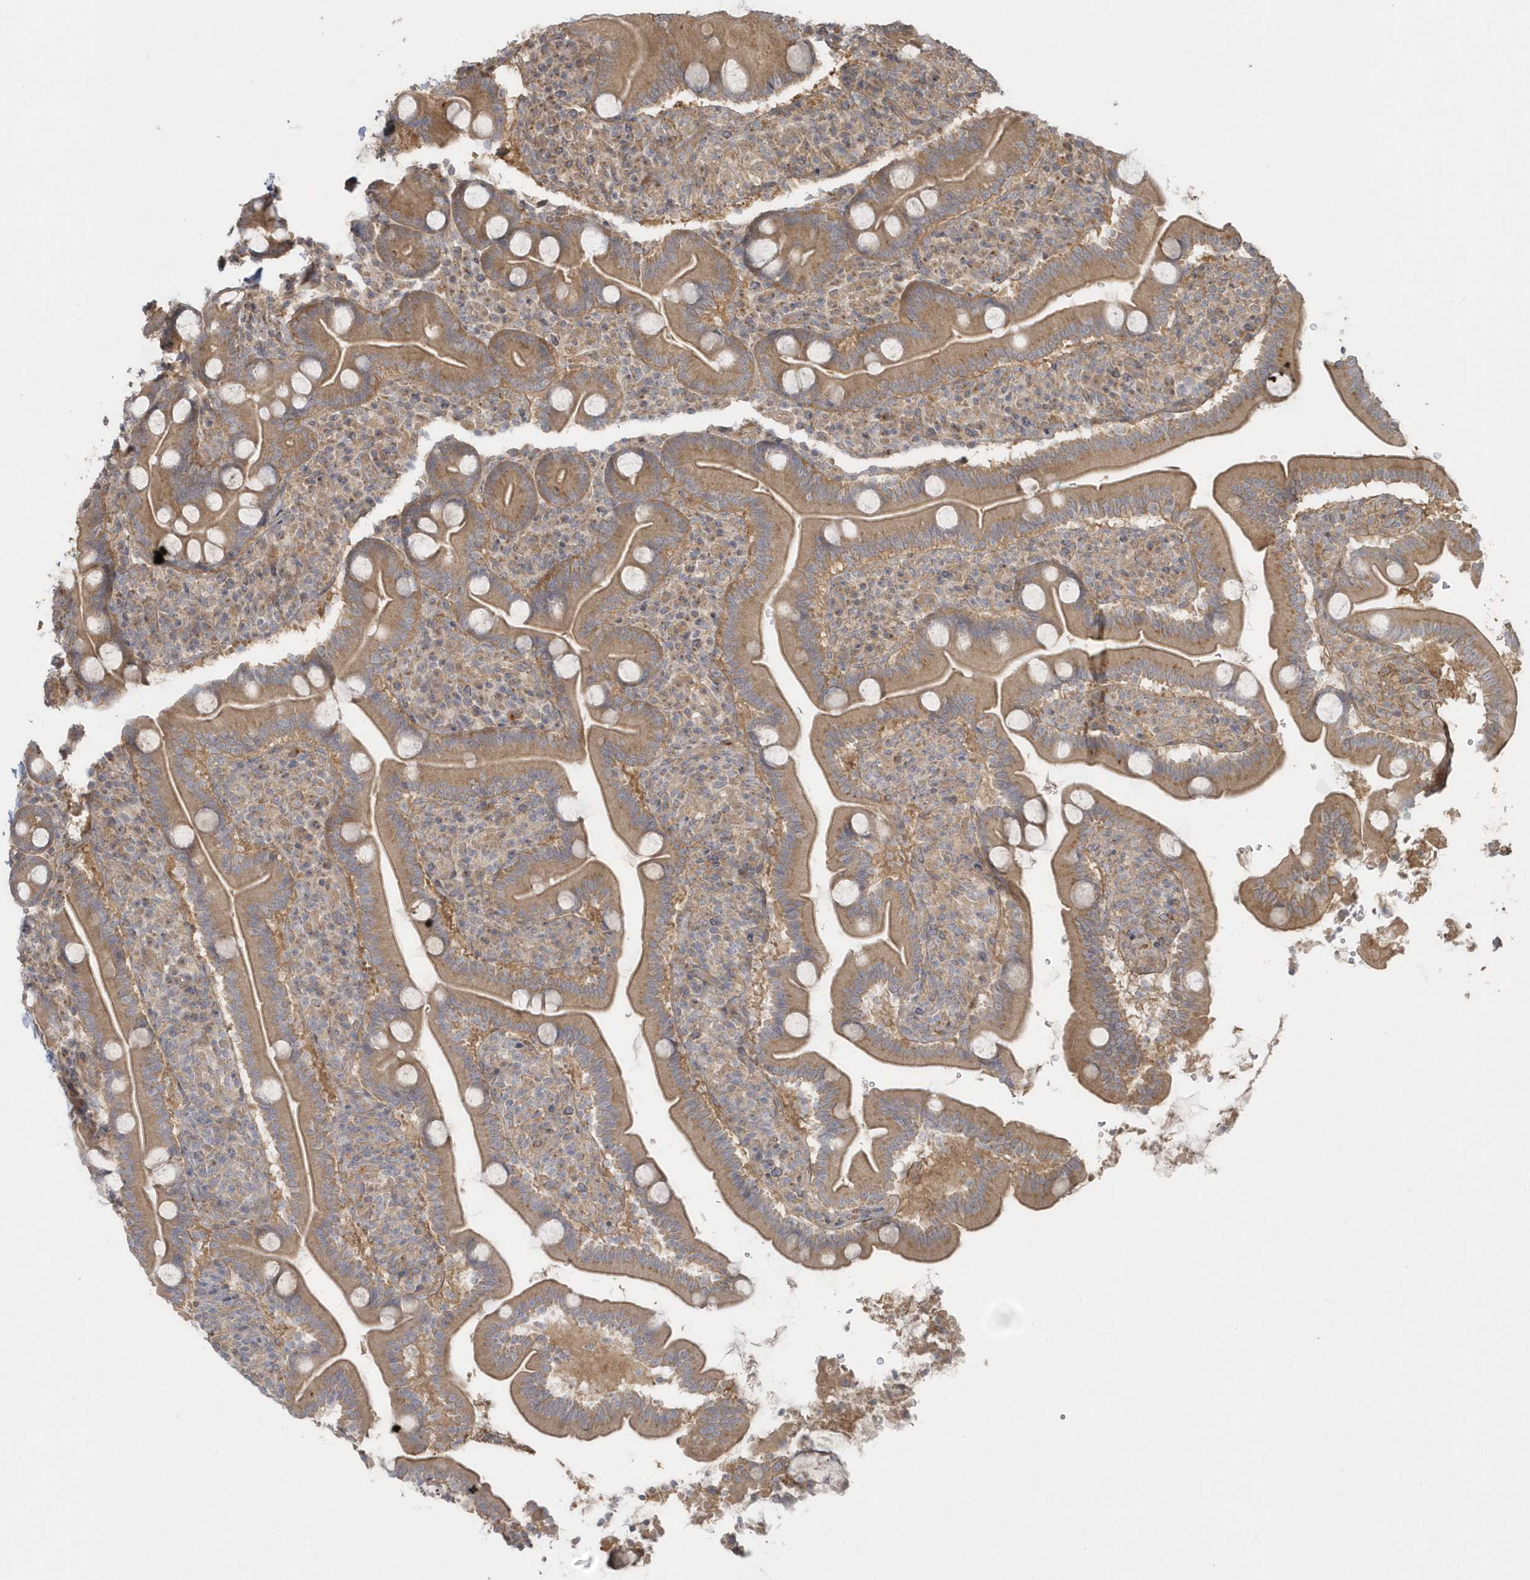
{"staining": {"intensity": "moderate", "quantity": ">75%", "location": "cytoplasmic/membranous"}, "tissue": "duodenum", "cell_type": "Glandular cells", "image_type": "normal", "snomed": [{"axis": "morphology", "description": "Normal tissue, NOS"}, {"axis": "topography", "description": "Duodenum"}], "caption": "Human duodenum stained for a protein (brown) reveals moderate cytoplasmic/membranous positive positivity in about >75% of glandular cells.", "gene": "ACTR1A", "patient": {"sex": "male", "age": 35}}